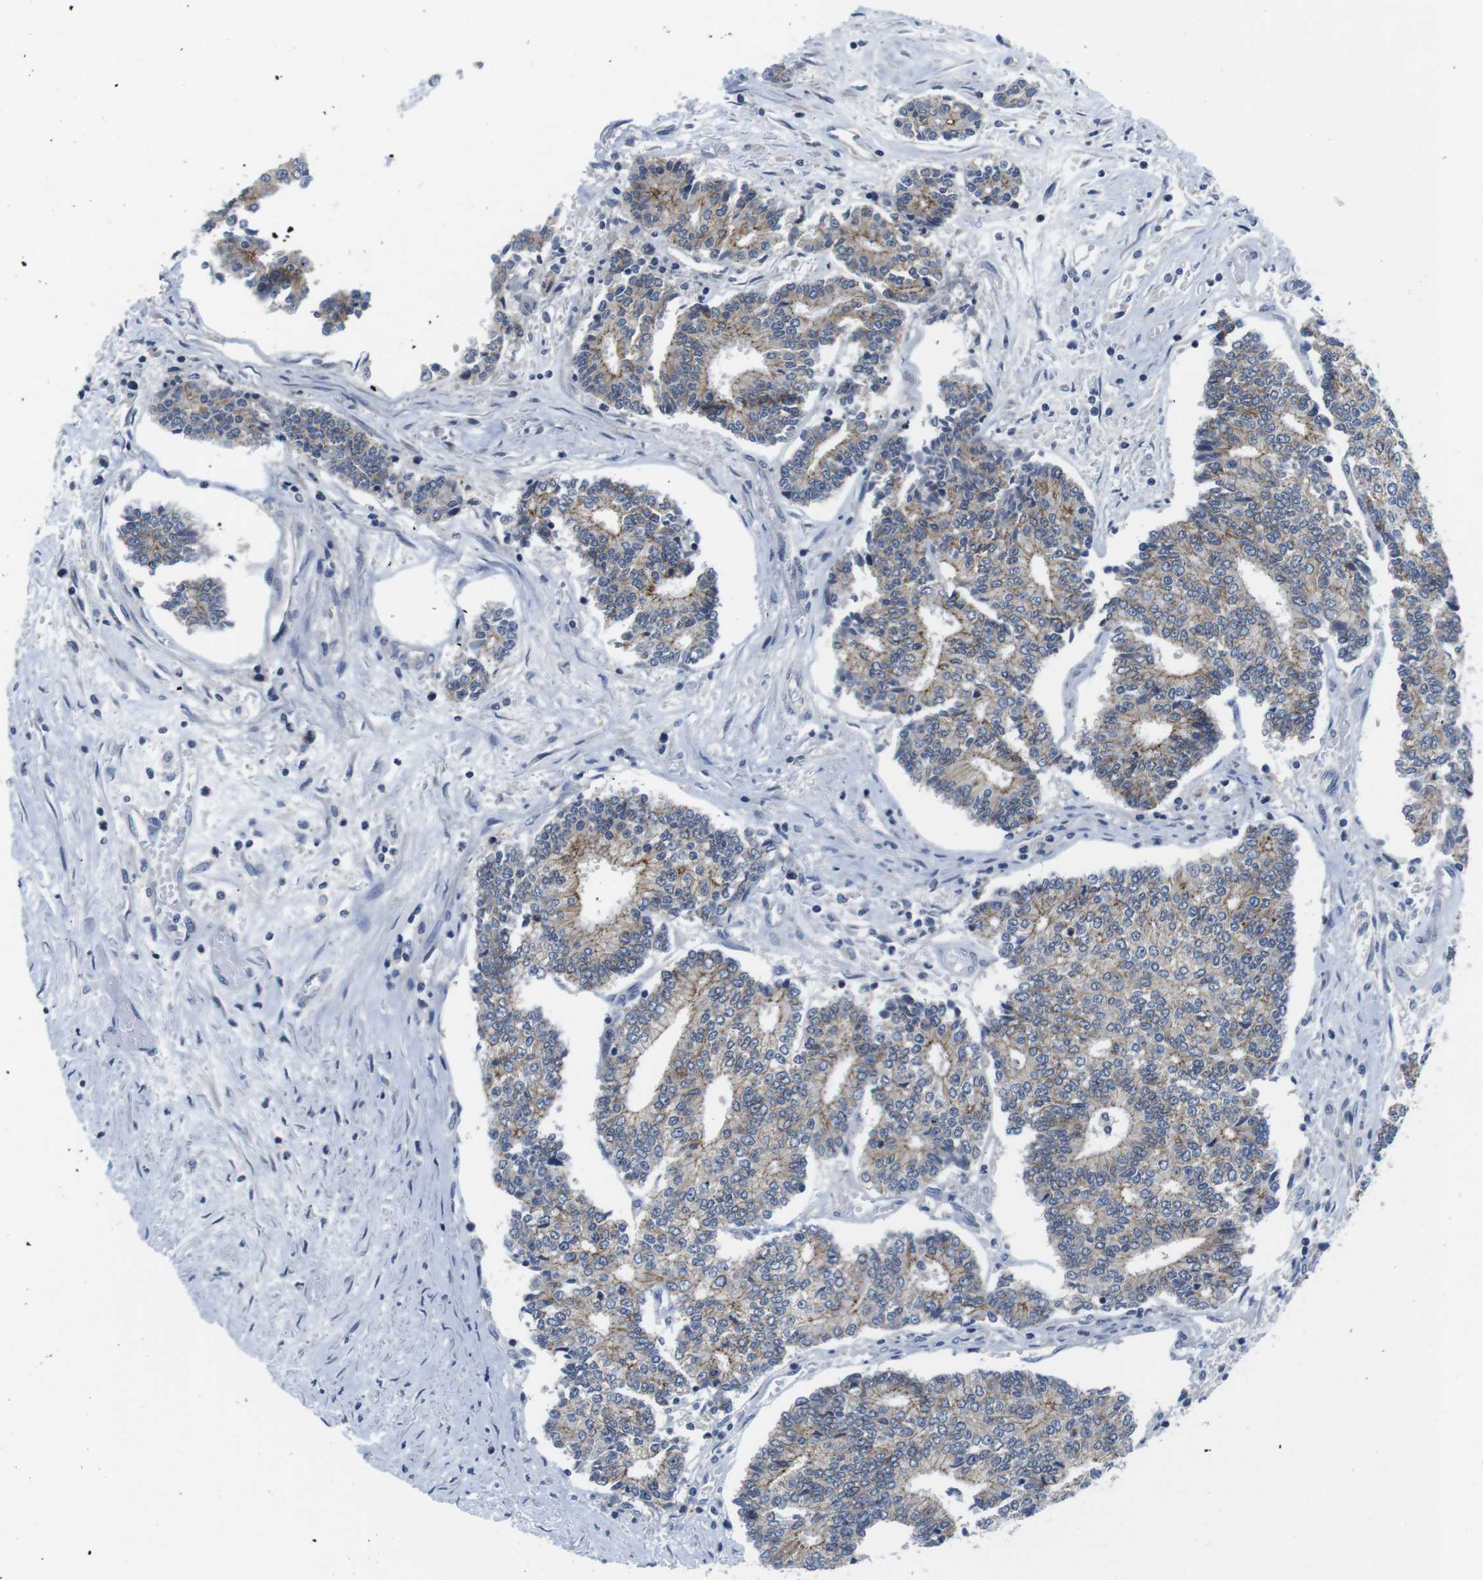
{"staining": {"intensity": "moderate", "quantity": "25%-75%", "location": "cytoplasmic/membranous"}, "tissue": "prostate cancer", "cell_type": "Tumor cells", "image_type": "cancer", "snomed": [{"axis": "morphology", "description": "Normal tissue, NOS"}, {"axis": "morphology", "description": "Adenocarcinoma, High grade"}, {"axis": "topography", "description": "Prostate"}, {"axis": "topography", "description": "Seminal veicle"}], "caption": "About 25%-75% of tumor cells in prostate cancer (adenocarcinoma (high-grade)) demonstrate moderate cytoplasmic/membranous protein staining as visualized by brown immunohistochemical staining.", "gene": "SCRIB", "patient": {"sex": "male", "age": 55}}